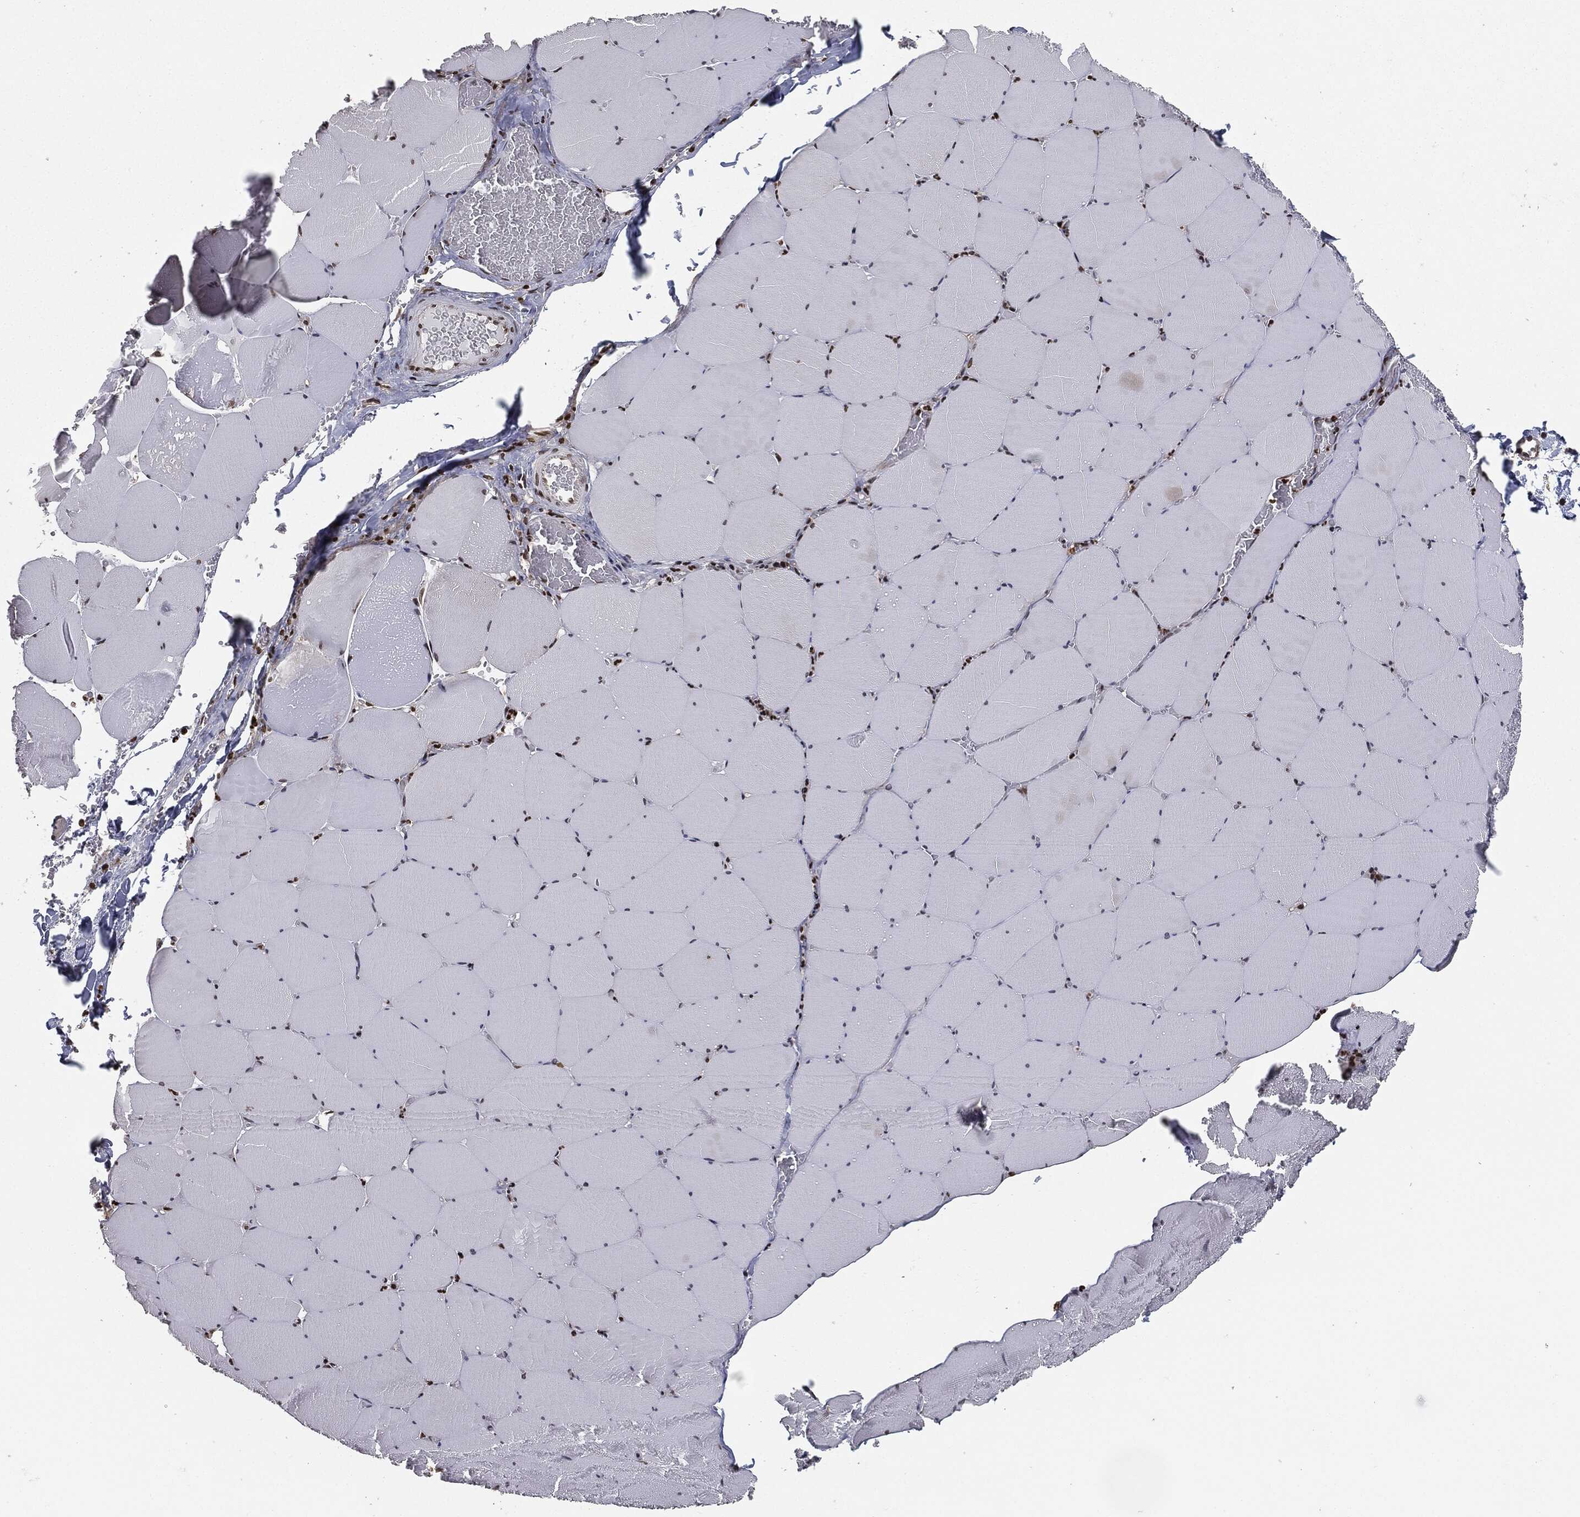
{"staining": {"intensity": "moderate", "quantity": "<25%", "location": "nuclear"}, "tissue": "skeletal muscle", "cell_type": "Myocytes", "image_type": "normal", "snomed": [{"axis": "morphology", "description": "Normal tissue, NOS"}, {"axis": "morphology", "description": "Malignant melanoma, Metastatic site"}, {"axis": "topography", "description": "Skeletal muscle"}], "caption": "A histopathology image of skeletal muscle stained for a protein displays moderate nuclear brown staining in myocytes.", "gene": "TBC1D22A", "patient": {"sex": "male", "age": 50}}